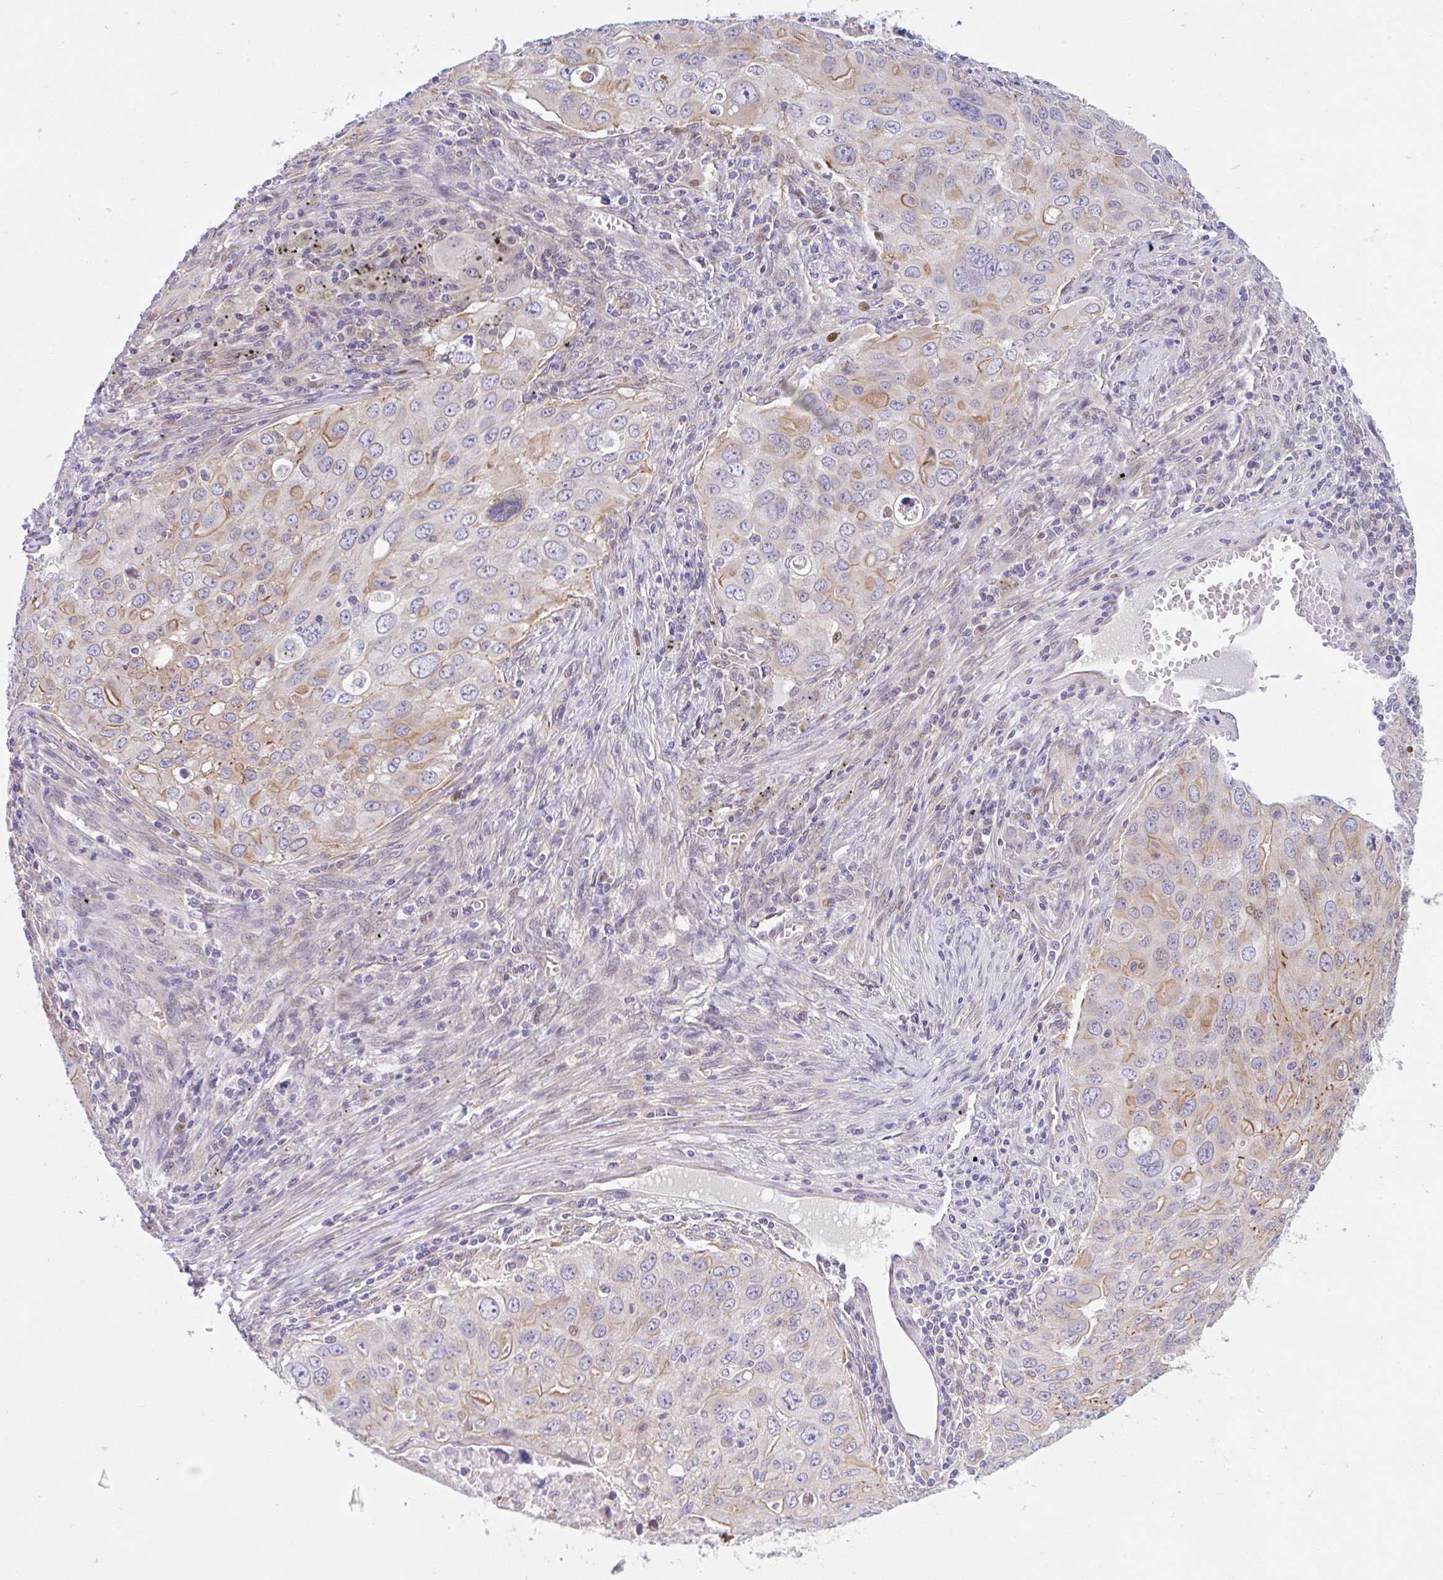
{"staining": {"intensity": "moderate", "quantity": "<25%", "location": "cytoplasmic/membranous"}, "tissue": "lung cancer", "cell_type": "Tumor cells", "image_type": "cancer", "snomed": [{"axis": "morphology", "description": "Adenocarcinoma, NOS"}, {"axis": "morphology", "description": "Adenocarcinoma, metastatic, NOS"}, {"axis": "topography", "description": "Lymph node"}, {"axis": "topography", "description": "Lung"}], "caption": "A histopathology image of lung cancer (metastatic adenocarcinoma) stained for a protein exhibits moderate cytoplasmic/membranous brown staining in tumor cells. The staining was performed using DAB (3,3'-diaminobenzidine) to visualize the protein expression in brown, while the nuclei were stained in blue with hematoxylin (Magnification: 20x).", "gene": "ZBED3", "patient": {"sex": "female", "age": 42}}